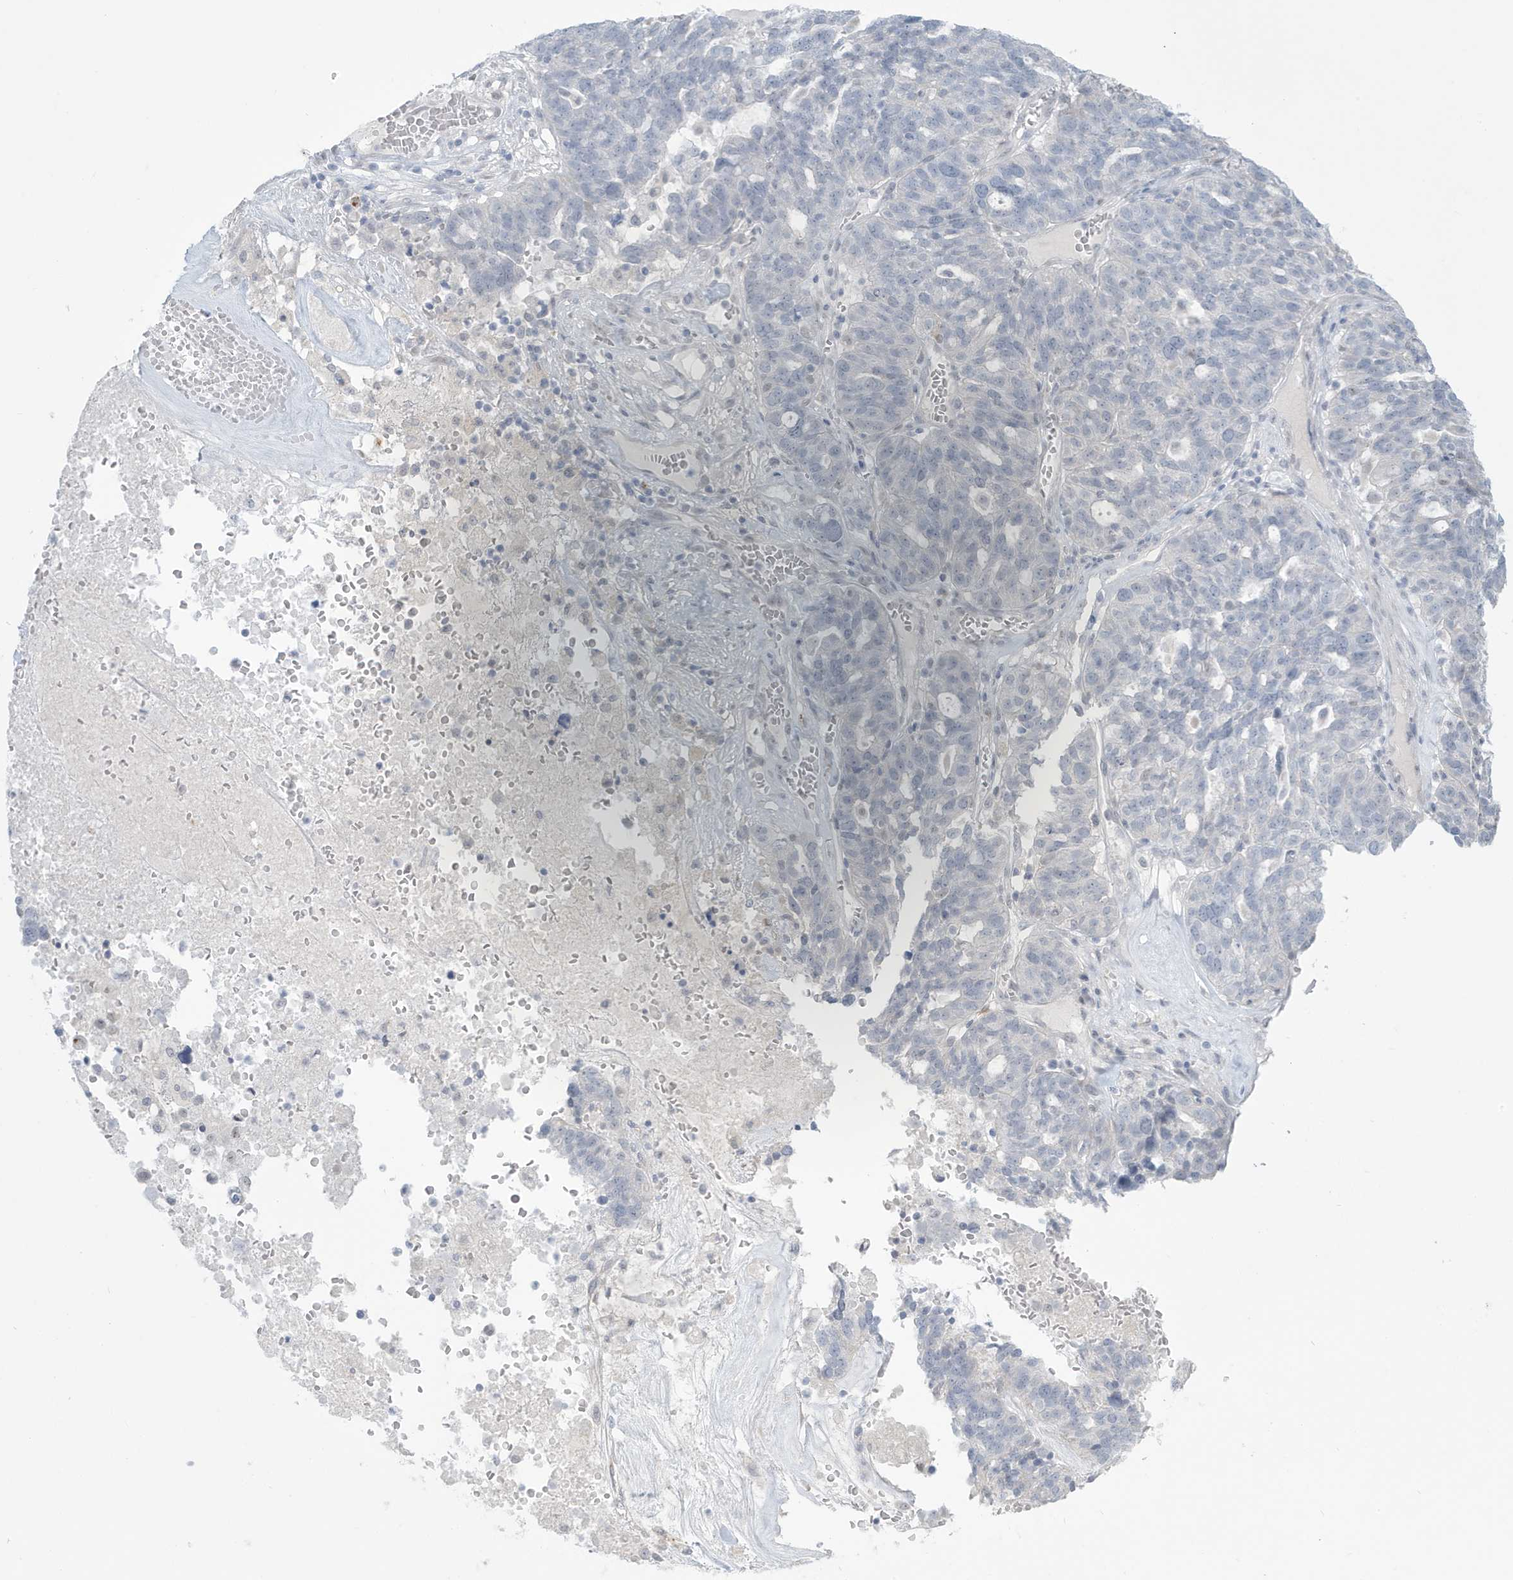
{"staining": {"intensity": "negative", "quantity": "none", "location": "none"}, "tissue": "ovarian cancer", "cell_type": "Tumor cells", "image_type": "cancer", "snomed": [{"axis": "morphology", "description": "Cystadenocarcinoma, serous, NOS"}, {"axis": "topography", "description": "Ovary"}], "caption": "Tumor cells are negative for brown protein staining in ovarian cancer (serous cystadenocarcinoma).", "gene": "HERC6", "patient": {"sex": "female", "age": 59}}